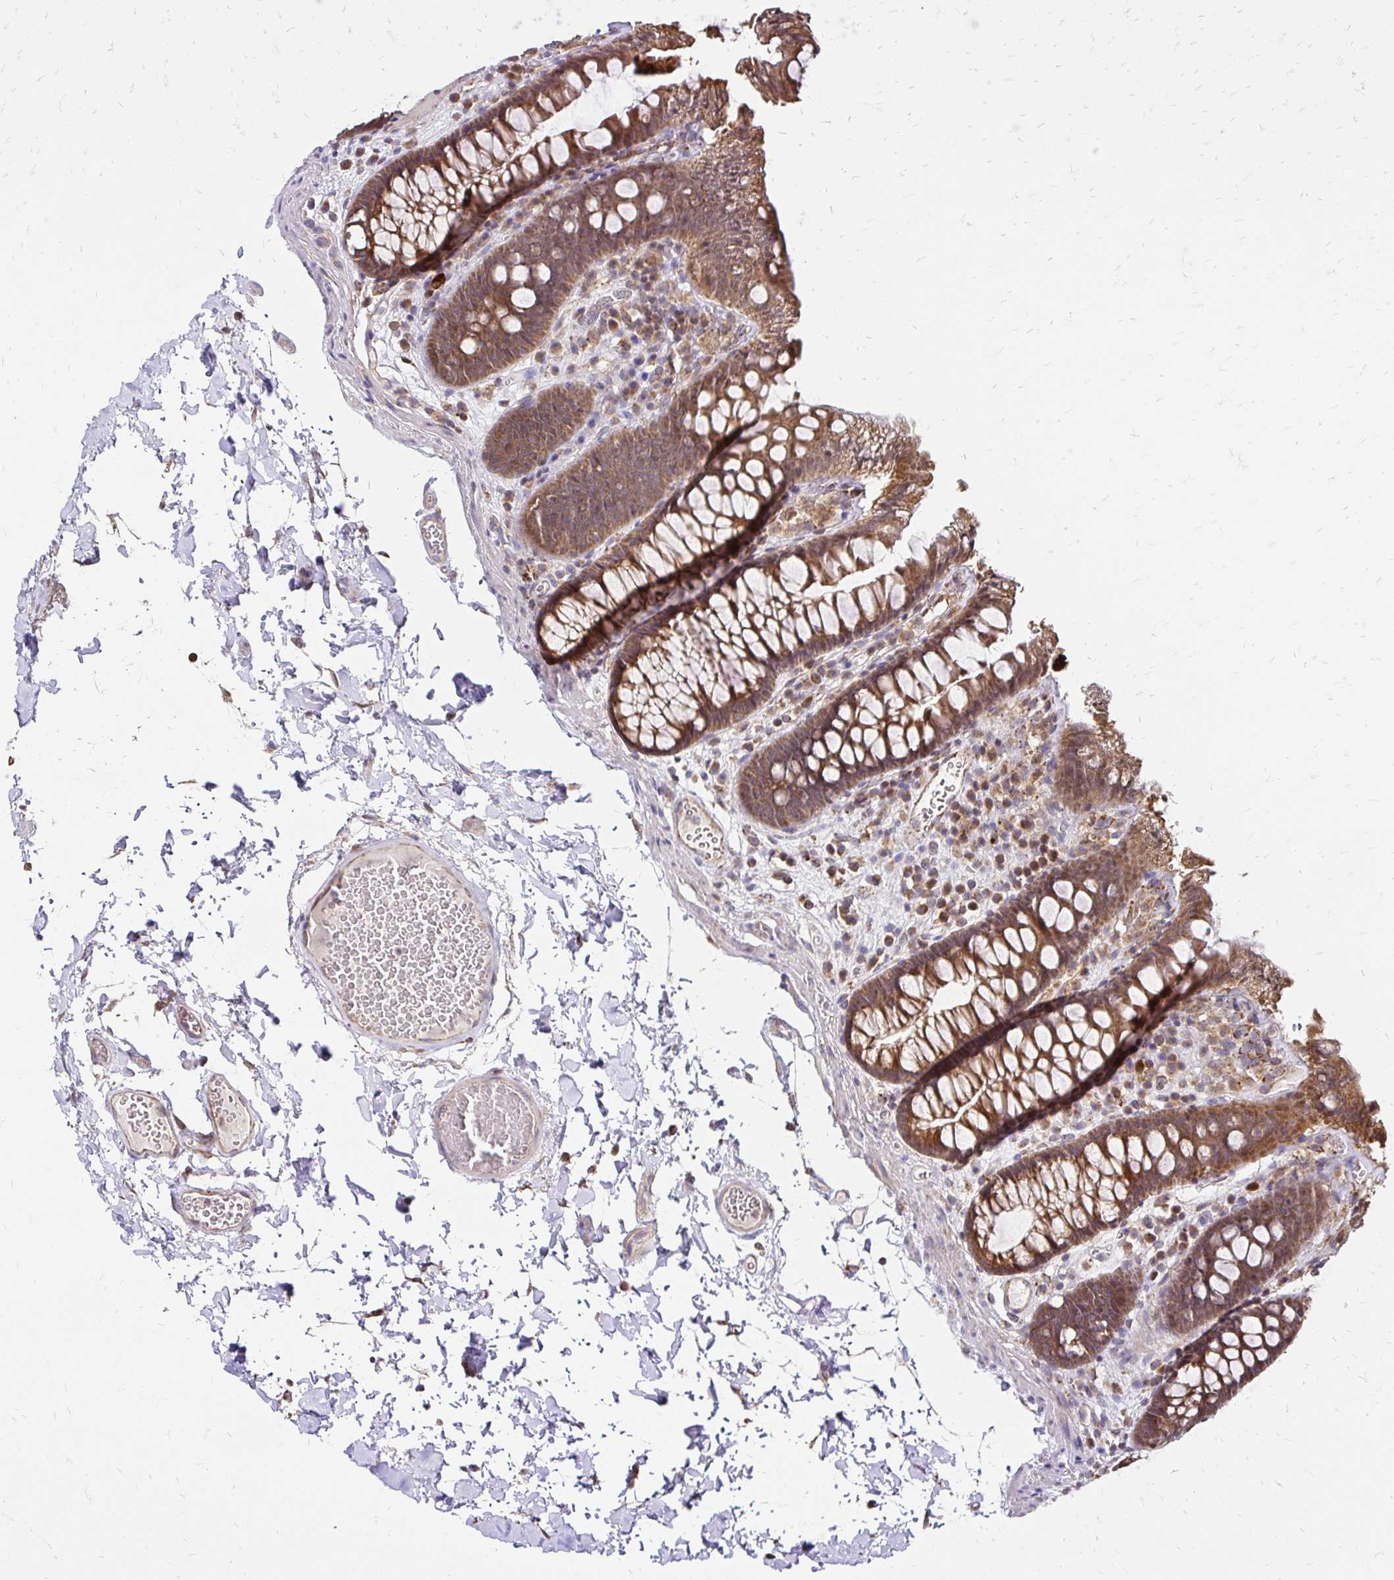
{"staining": {"intensity": "weak", "quantity": ">75%", "location": "cytoplasmic/membranous"}, "tissue": "colon", "cell_type": "Endothelial cells", "image_type": "normal", "snomed": [{"axis": "morphology", "description": "Normal tissue, NOS"}, {"axis": "topography", "description": "Colon"}, {"axis": "topography", "description": "Peripheral nerve tissue"}], "caption": "Normal colon was stained to show a protein in brown. There is low levels of weak cytoplasmic/membranous staining in about >75% of endothelial cells.", "gene": "ZW10", "patient": {"sex": "male", "age": 84}}